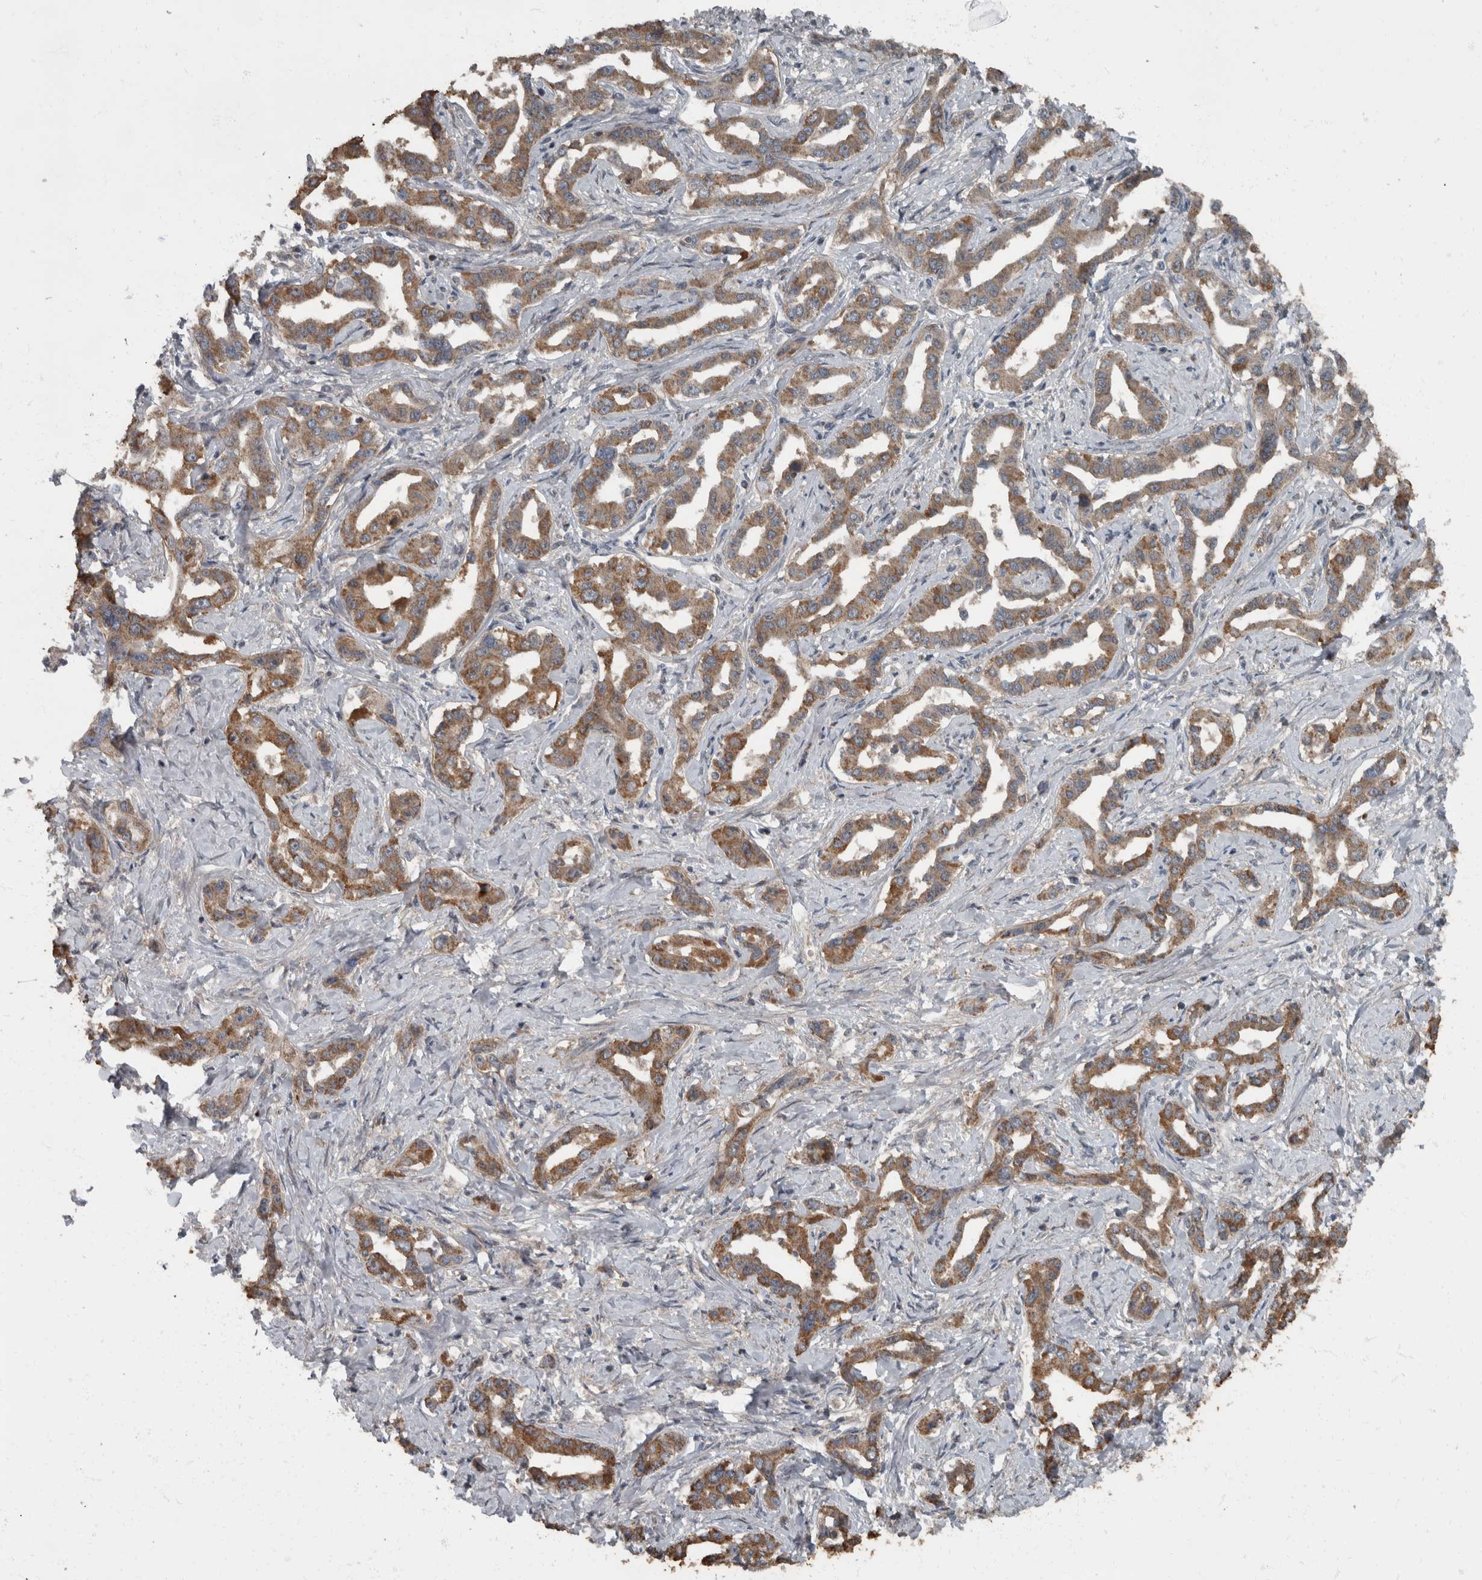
{"staining": {"intensity": "moderate", "quantity": ">75%", "location": "cytoplasmic/membranous"}, "tissue": "liver cancer", "cell_type": "Tumor cells", "image_type": "cancer", "snomed": [{"axis": "morphology", "description": "Cholangiocarcinoma"}, {"axis": "topography", "description": "Liver"}], "caption": "Protein staining of liver cancer (cholangiocarcinoma) tissue demonstrates moderate cytoplasmic/membranous staining in approximately >75% of tumor cells.", "gene": "RABGGTB", "patient": {"sex": "male", "age": 59}}